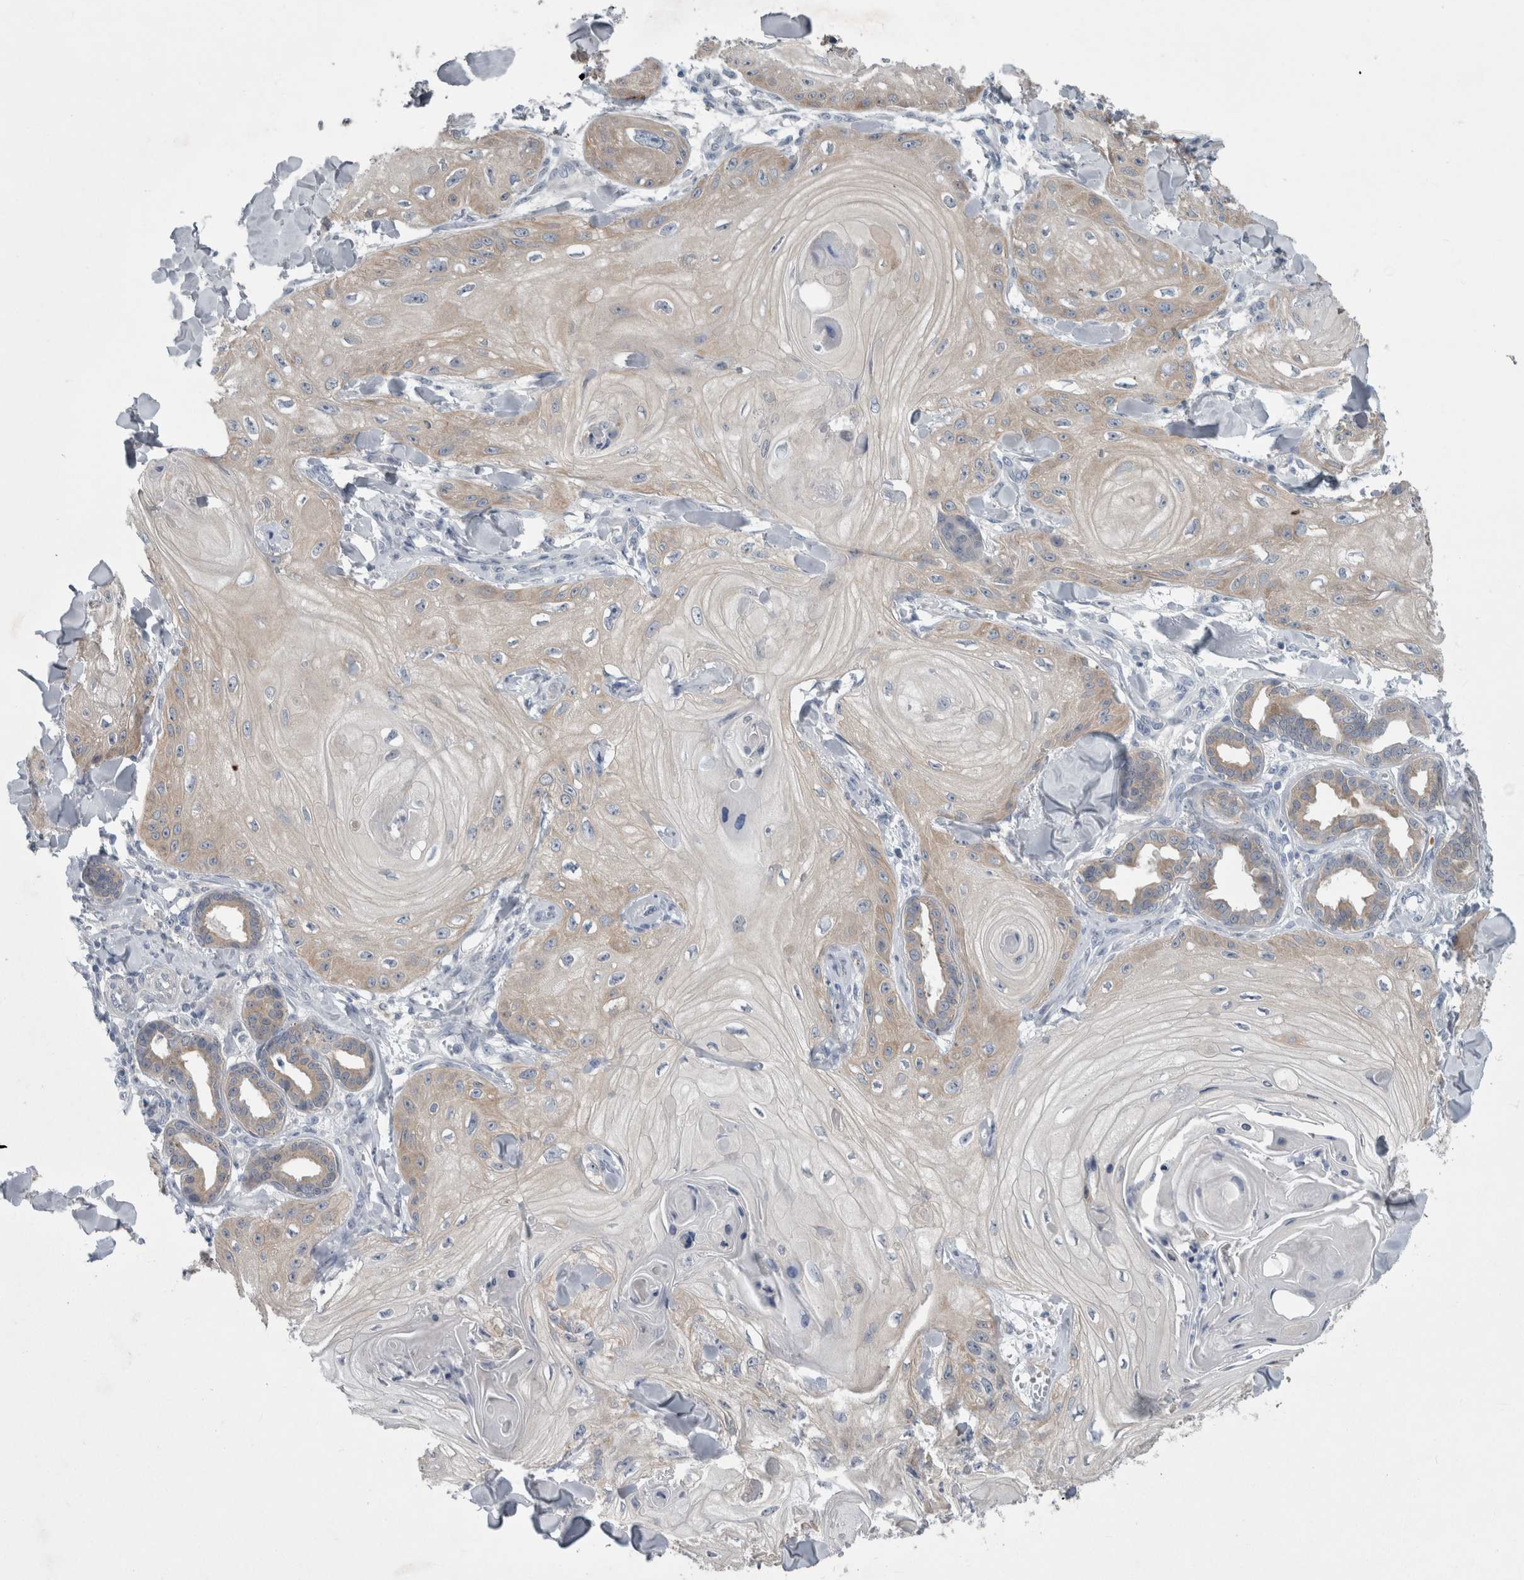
{"staining": {"intensity": "negative", "quantity": "none", "location": "none"}, "tissue": "skin cancer", "cell_type": "Tumor cells", "image_type": "cancer", "snomed": [{"axis": "morphology", "description": "Squamous cell carcinoma, NOS"}, {"axis": "topography", "description": "Skin"}], "caption": "Skin squamous cell carcinoma stained for a protein using immunohistochemistry (IHC) reveals no positivity tumor cells.", "gene": "FAM83H", "patient": {"sex": "male", "age": 74}}